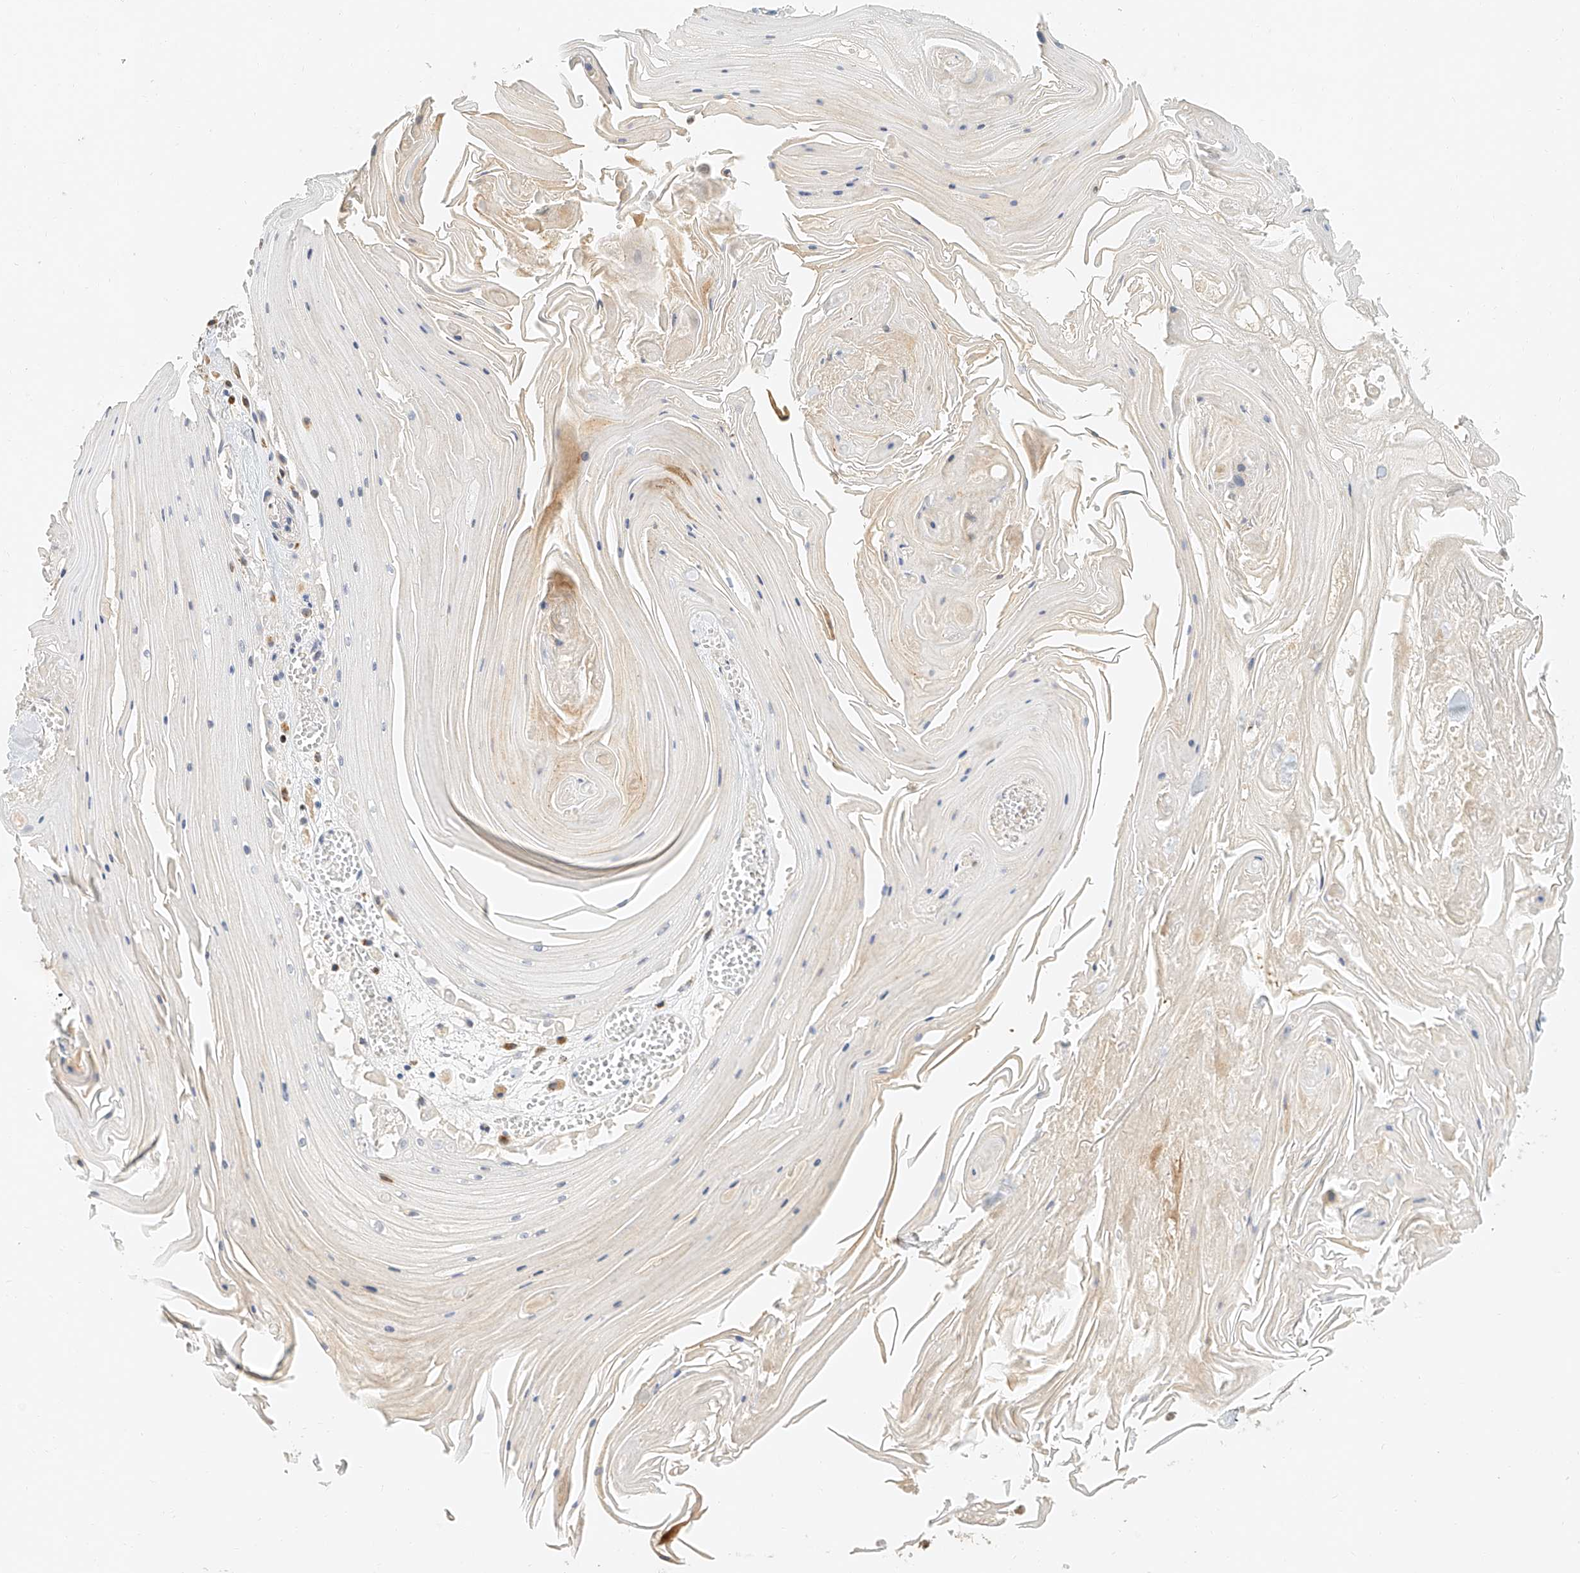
{"staining": {"intensity": "strong", "quantity": "25%-75%", "location": "nuclear"}, "tissue": "skin cancer", "cell_type": "Tumor cells", "image_type": "cancer", "snomed": [{"axis": "morphology", "description": "Squamous cell carcinoma, NOS"}, {"axis": "topography", "description": "Skin"}], "caption": "Tumor cells reveal high levels of strong nuclear staining in approximately 25%-75% of cells in squamous cell carcinoma (skin).", "gene": "CXorf58", "patient": {"sex": "male", "age": 74}}